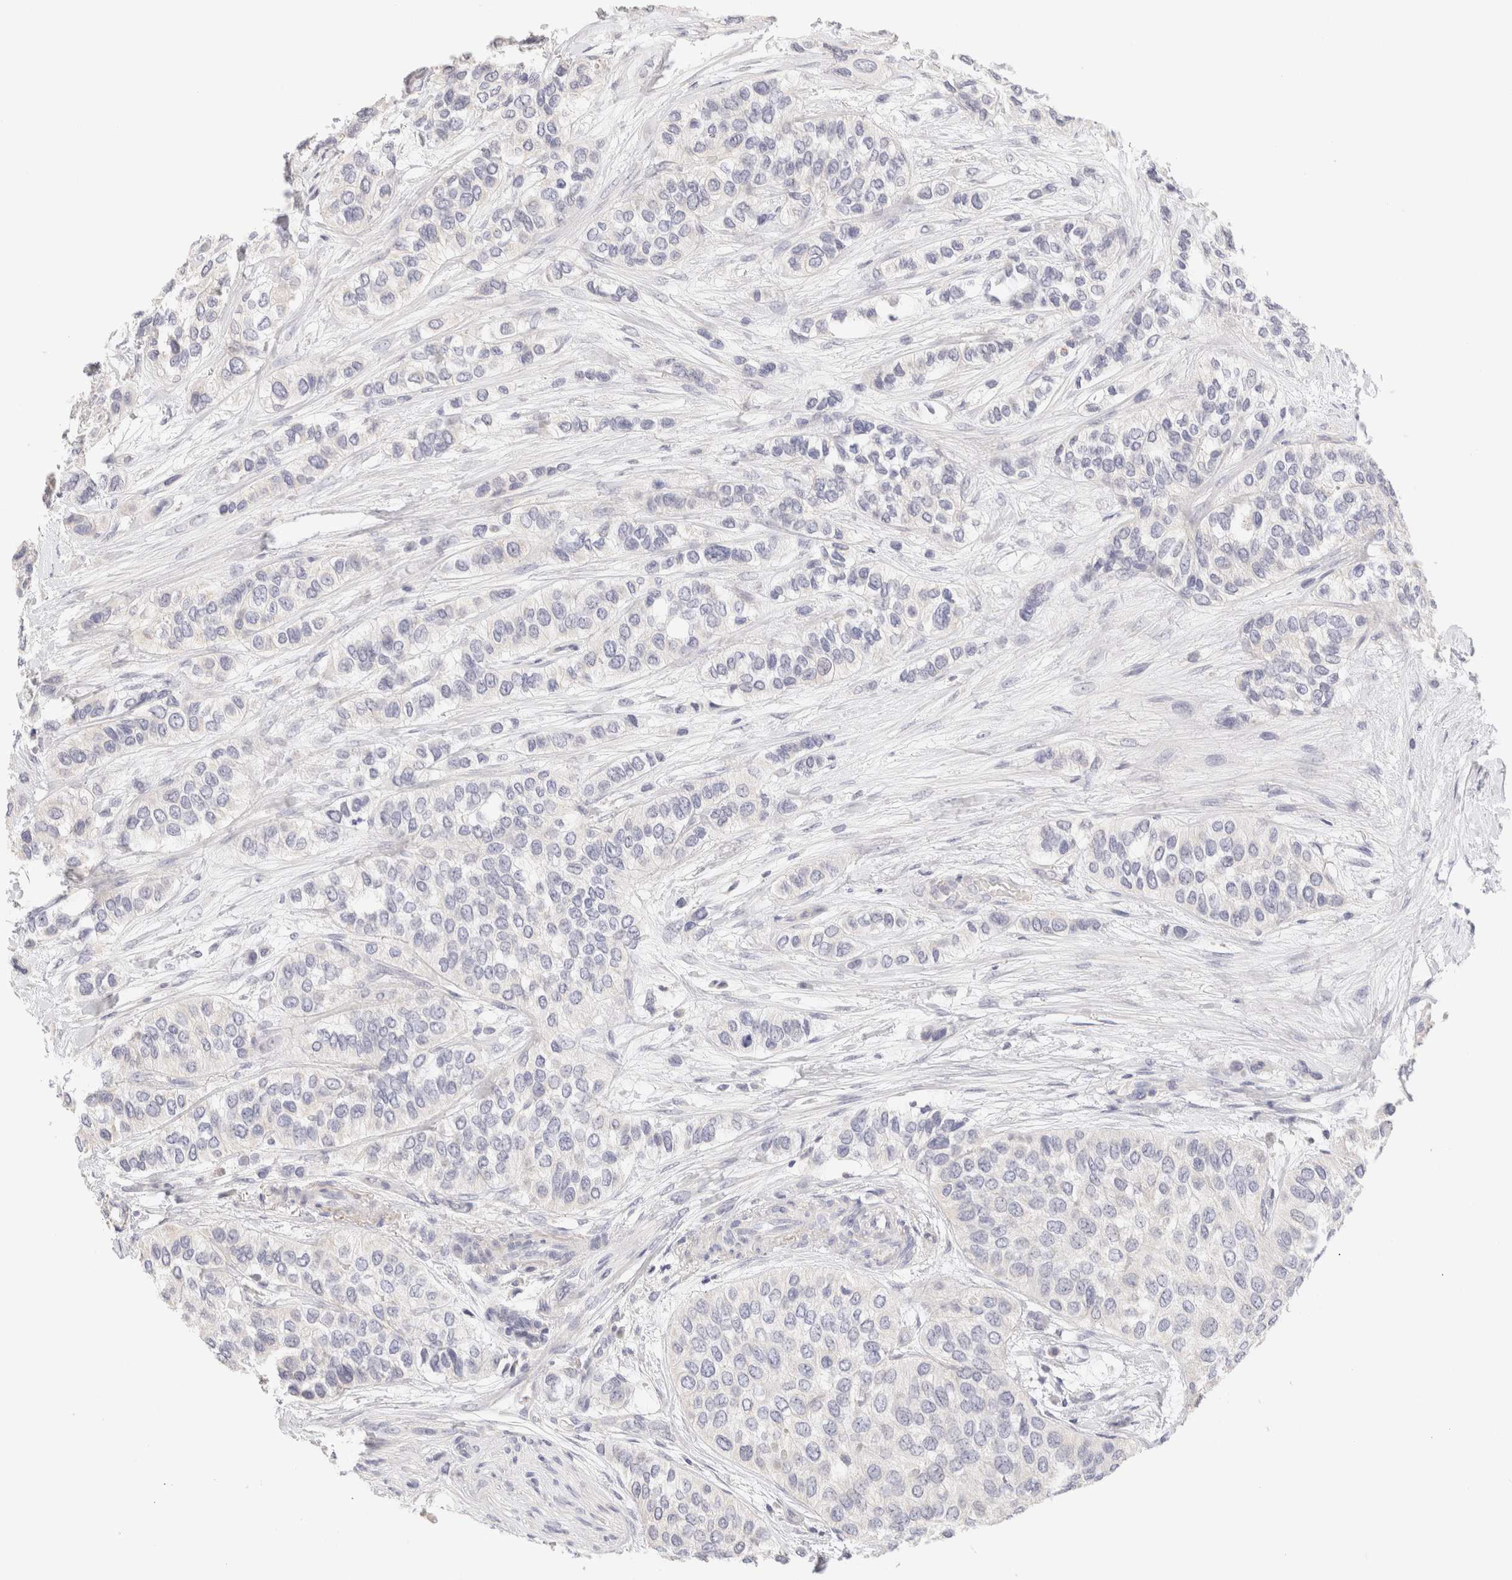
{"staining": {"intensity": "negative", "quantity": "none", "location": "none"}, "tissue": "urothelial cancer", "cell_type": "Tumor cells", "image_type": "cancer", "snomed": [{"axis": "morphology", "description": "Urothelial carcinoma, High grade"}, {"axis": "topography", "description": "Urinary bladder"}], "caption": "IHC image of human urothelial cancer stained for a protein (brown), which shows no expression in tumor cells.", "gene": "SCGB2A2", "patient": {"sex": "female", "age": 56}}